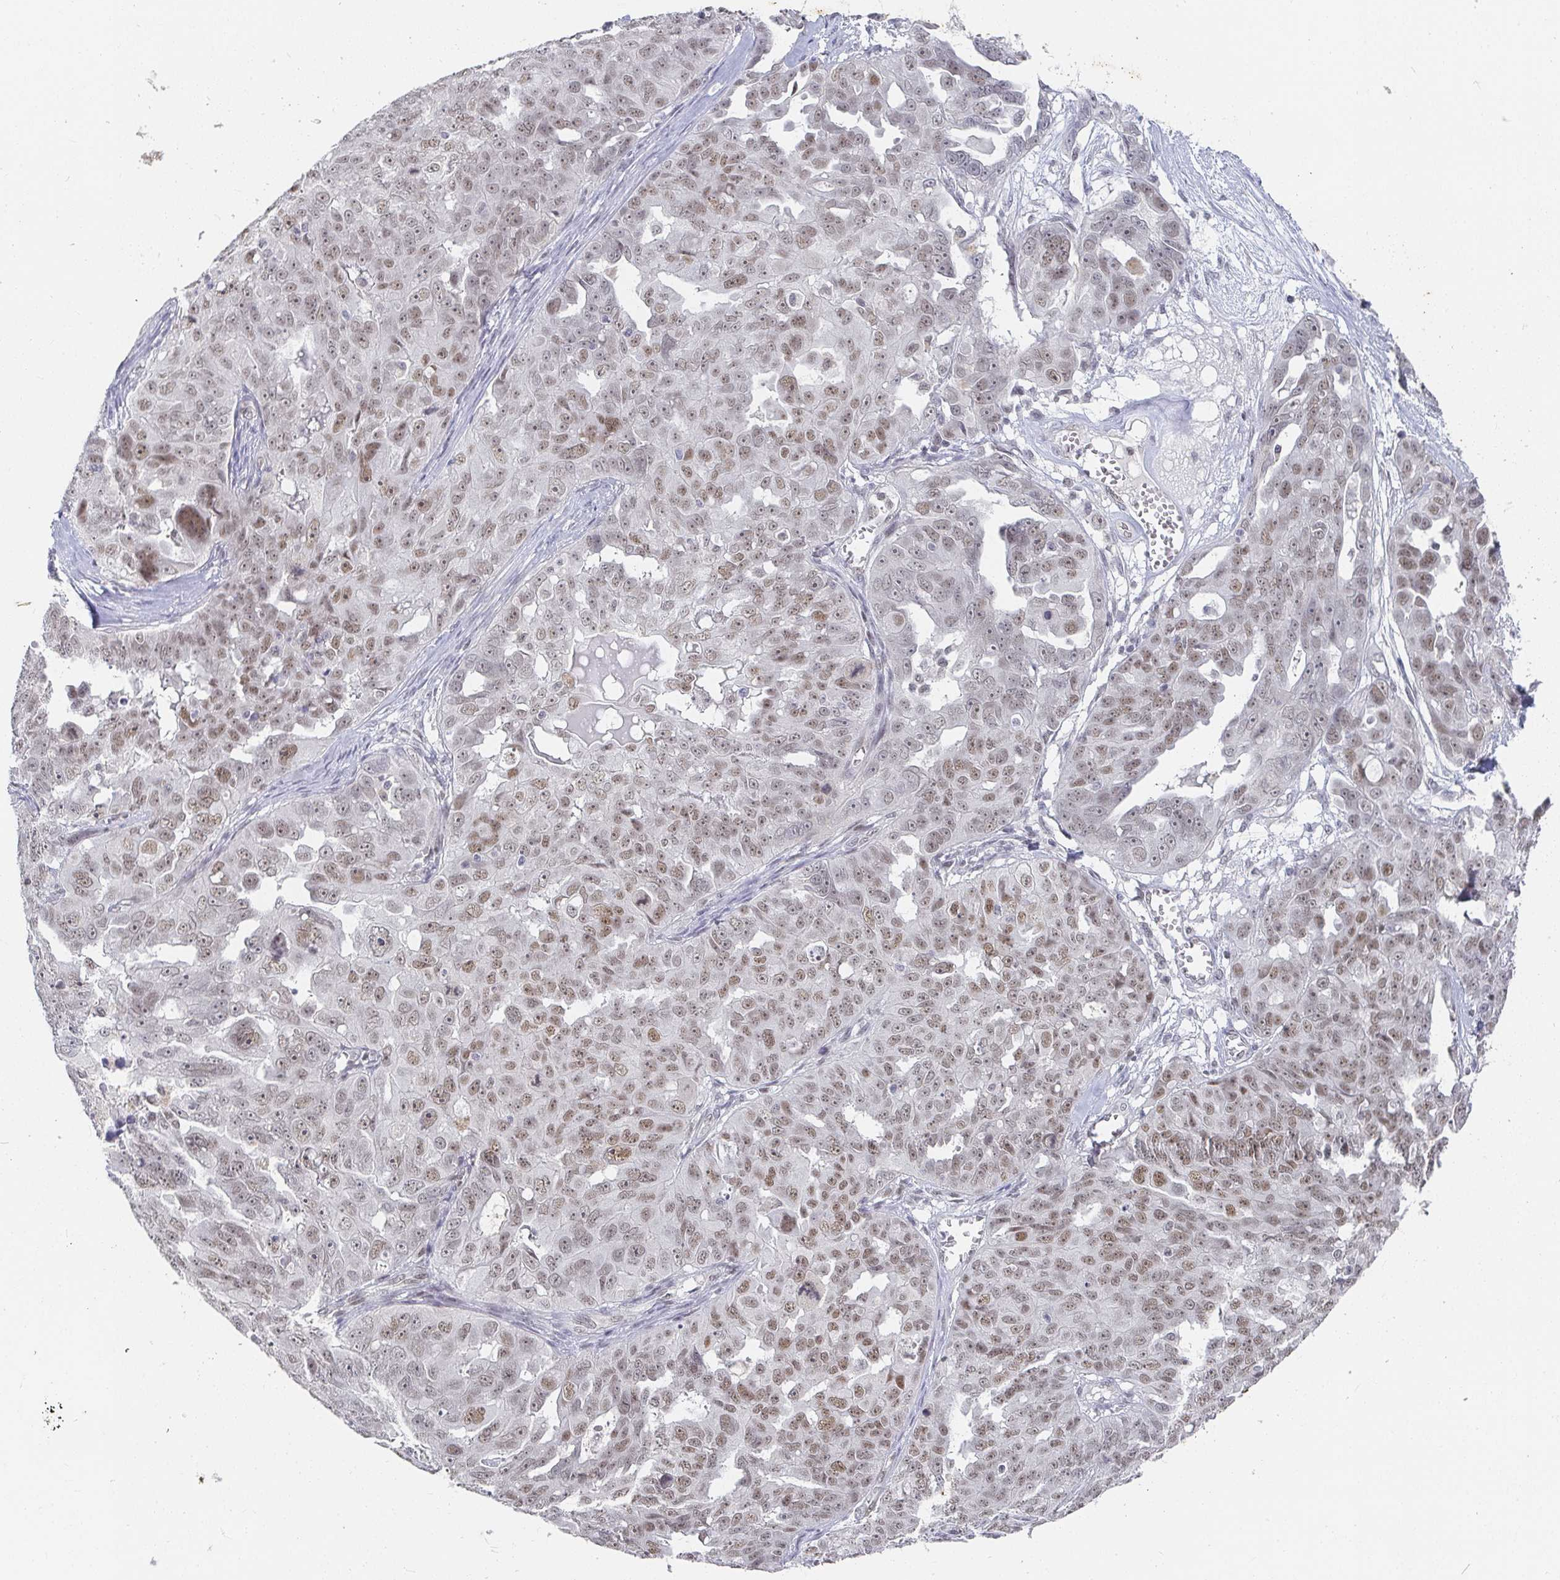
{"staining": {"intensity": "weak", "quantity": ">75%", "location": "nuclear"}, "tissue": "ovarian cancer", "cell_type": "Tumor cells", "image_type": "cancer", "snomed": [{"axis": "morphology", "description": "Carcinoma, endometroid"}, {"axis": "topography", "description": "Ovary"}], "caption": "Approximately >75% of tumor cells in human ovarian cancer (endometroid carcinoma) display weak nuclear protein staining as visualized by brown immunohistochemical staining.", "gene": "RCOR1", "patient": {"sex": "female", "age": 70}}